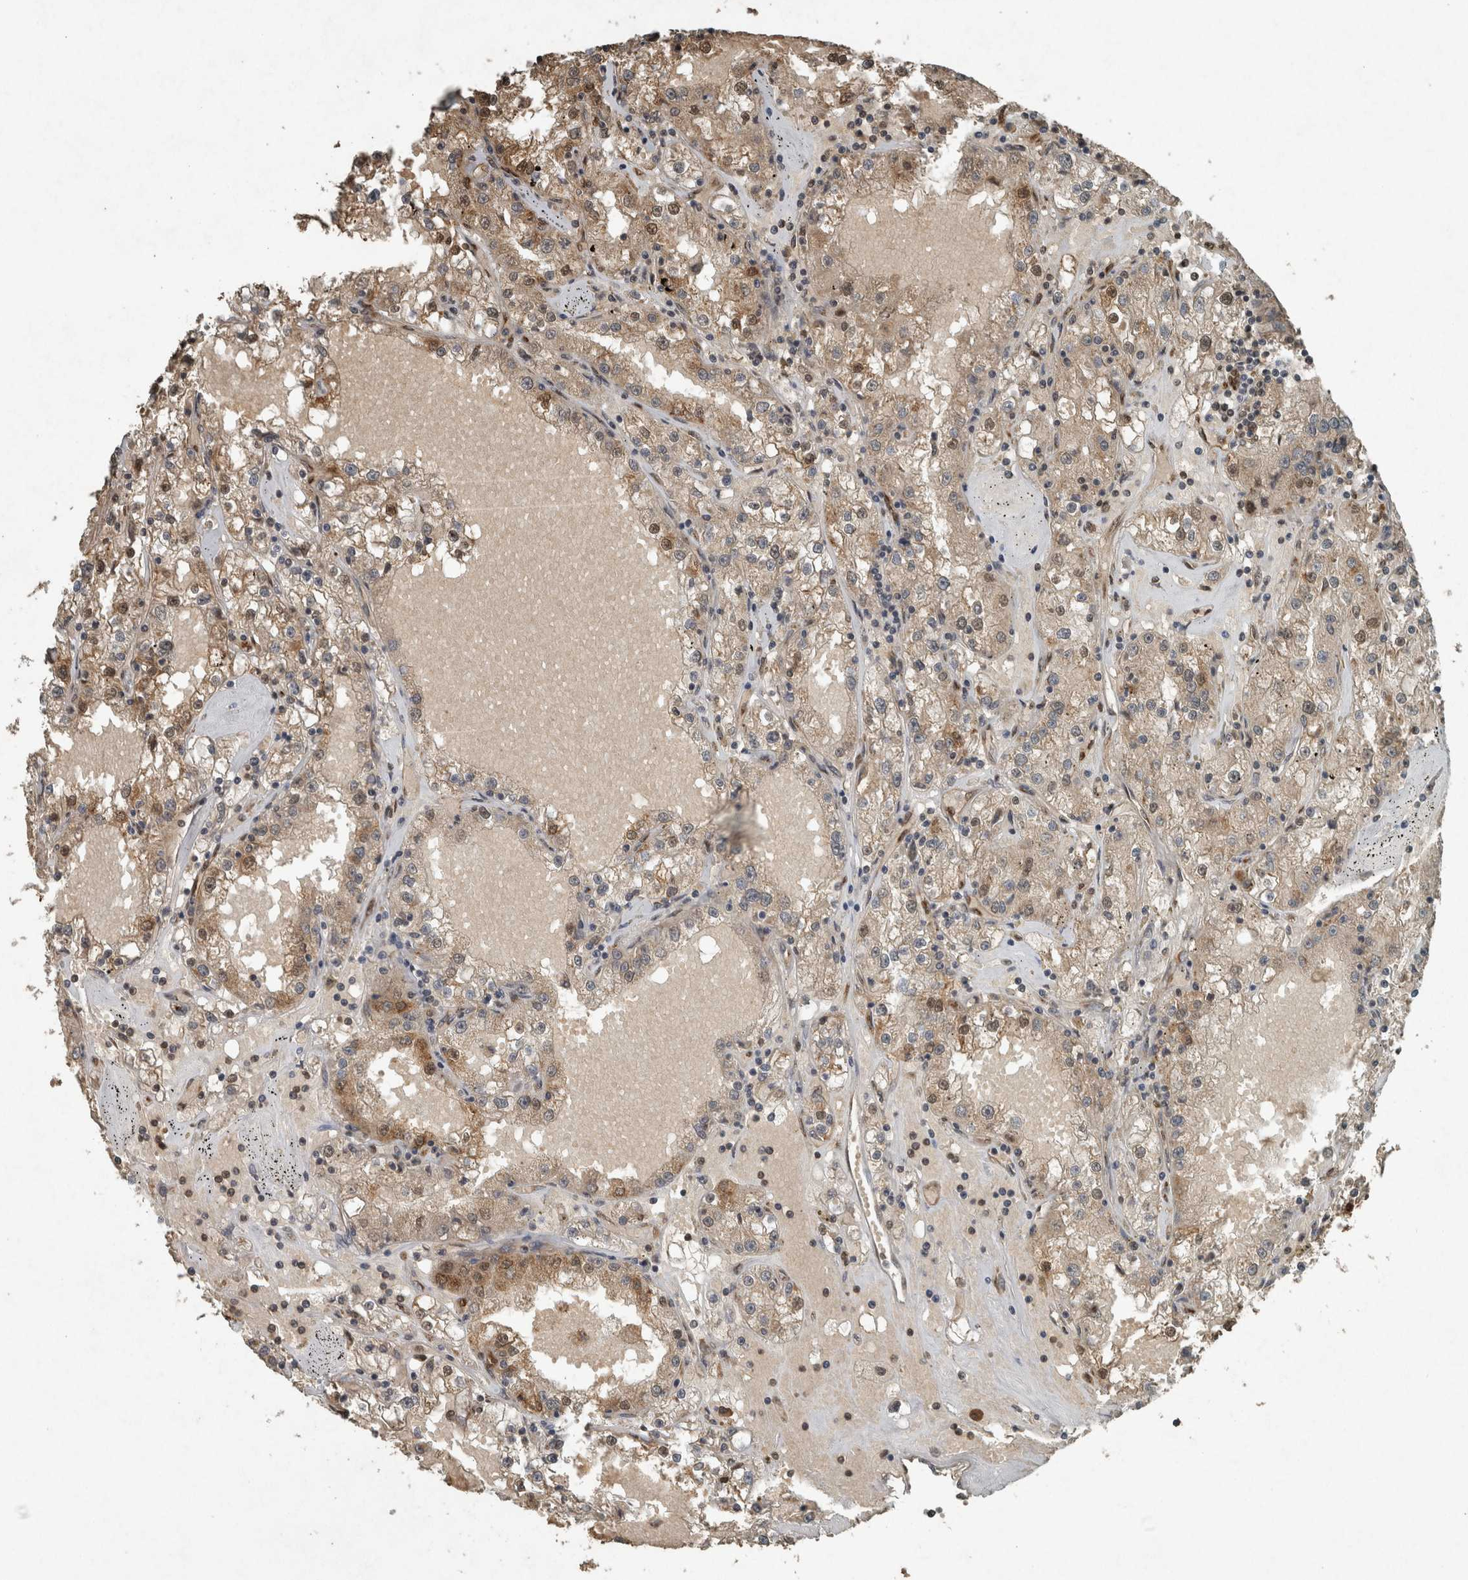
{"staining": {"intensity": "moderate", "quantity": ">75%", "location": "cytoplasmic/membranous,nuclear"}, "tissue": "renal cancer", "cell_type": "Tumor cells", "image_type": "cancer", "snomed": [{"axis": "morphology", "description": "Adenocarcinoma, NOS"}, {"axis": "topography", "description": "Kidney"}], "caption": "DAB (3,3'-diaminobenzidine) immunohistochemical staining of human renal cancer (adenocarcinoma) displays moderate cytoplasmic/membranous and nuclear protein positivity in about >75% of tumor cells.", "gene": "ARHGEF12", "patient": {"sex": "male", "age": 56}}